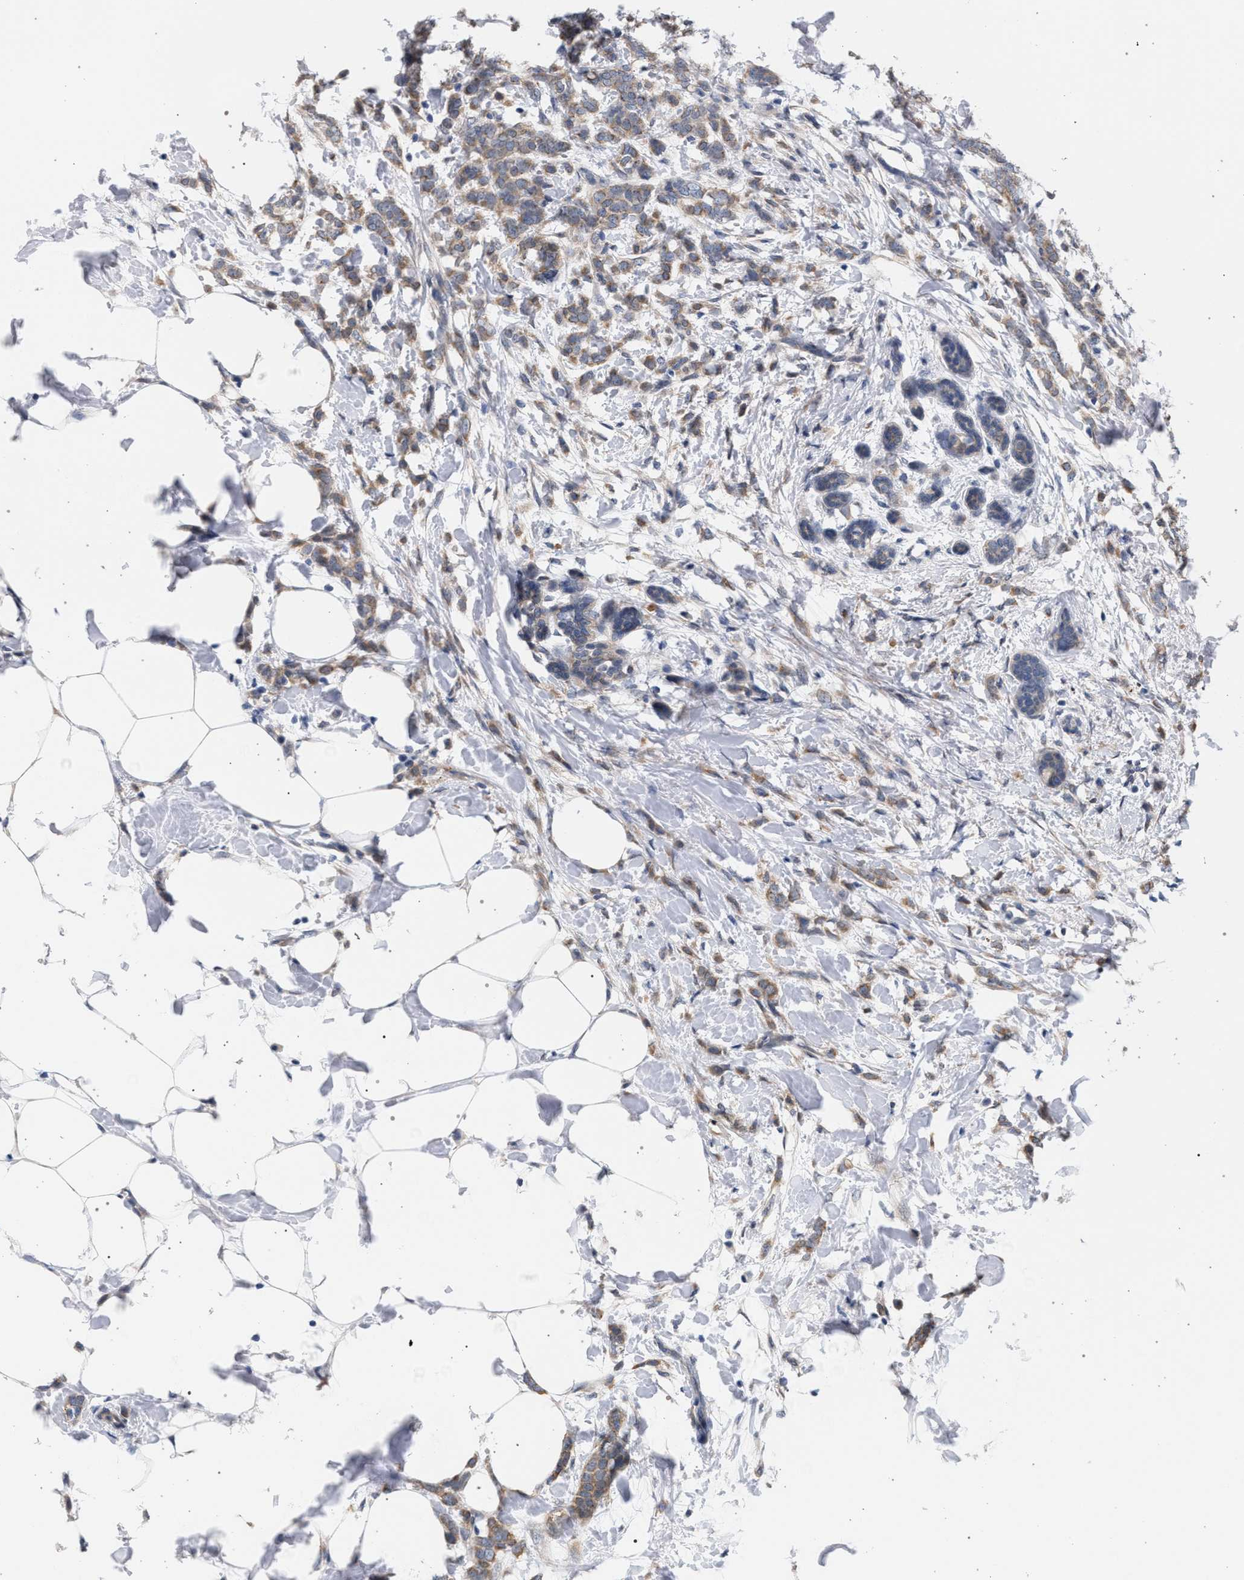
{"staining": {"intensity": "weak", "quantity": ">75%", "location": "cytoplasmic/membranous"}, "tissue": "breast cancer", "cell_type": "Tumor cells", "image_type": "cancer", "snomed": [{"axis": "morphology", "description": "Lobular carcinoma, in situ"}, {"axis": "morphology", "description": "Lobular carcinoma"}, {"axis": "topography", "description": "Breast"}], "caption": "Immunohistochemistry image of human breast lobular carcinoma stained for a protein (brown), which demonstrates low levels of weak cytoplasmic/membranous expression in approximately >75% of tumor cells.", "gene": "ARPC5L", "patient": {"sex": "female", "age": 41}}